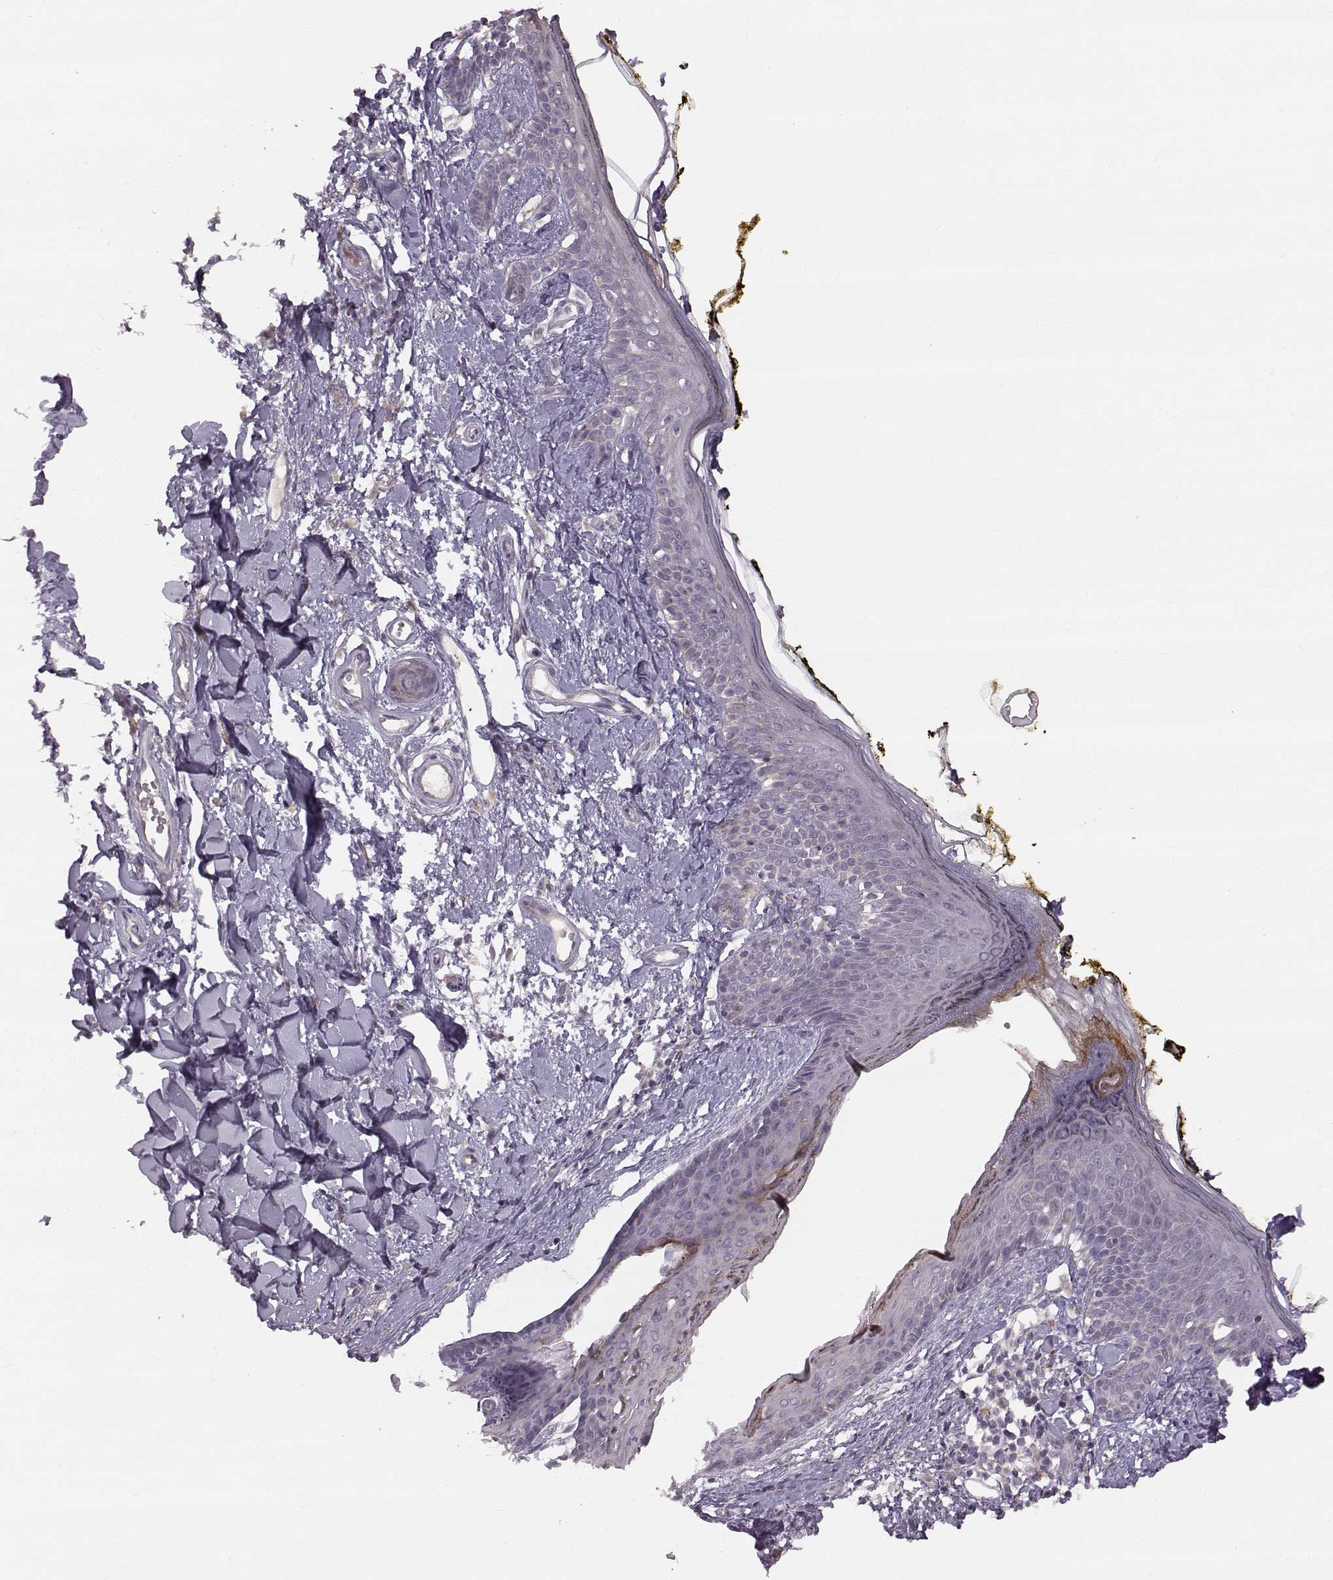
{"staining": {"intensity": "negative", "quantity": "none", "location": "none"}, "tissue": "skin", "cell_type": "Fibroblasts", "image_type": "normal", "snomed": [{"axis": "morphology", "description": "Normal tissue, NOS"}, {"axis": "topography", "description": "Skin"}], "caption": "A high-resolution photomicrograph shows IHC staining of unremarkable skin, which exhibits no significant expression in fibroblasts.", "gene": "ACSL6", "patient": {"sex": "male", "age": 76}}